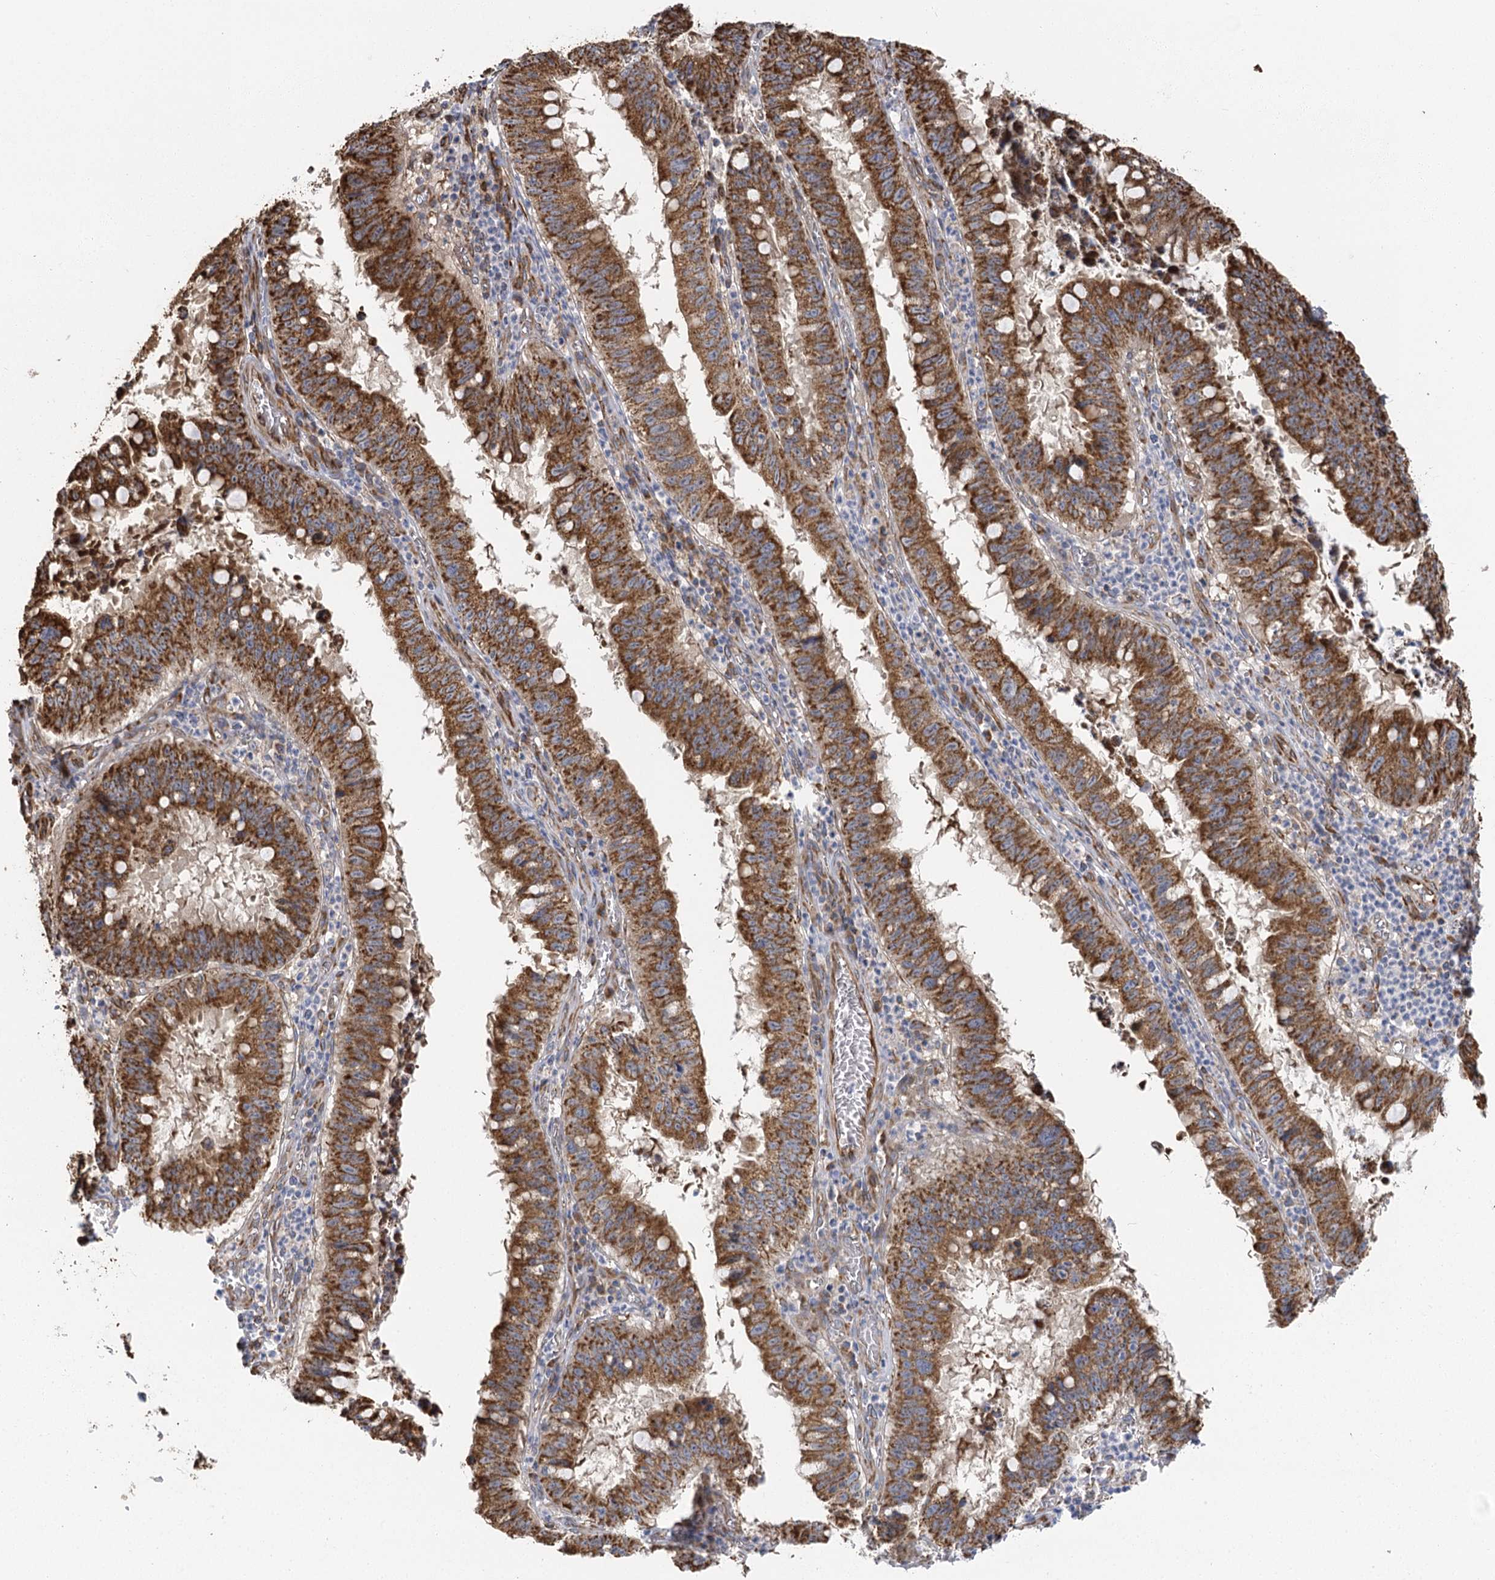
{"staining": {"intensity": "strong", "quantity": ">75%", "location": "cytoplasmic/membranous"}, "tissue": "stomach cancer", "cell_type": "Tumor cells", "image_type": "cancer", "snomed": [{"axis": "morphology", "description": "Adenocarcinoma, NOS"}, {"axis": "topography", "description": "Stomach"}], "caption": "Immunohistochemical staining of stomach adenocarcinoma displays strong cytoplasmic/membranous protein staining in about >75% of tumor cells.", "gene": "IL11RA", "patient": {"sex": "male", "age": 59}}